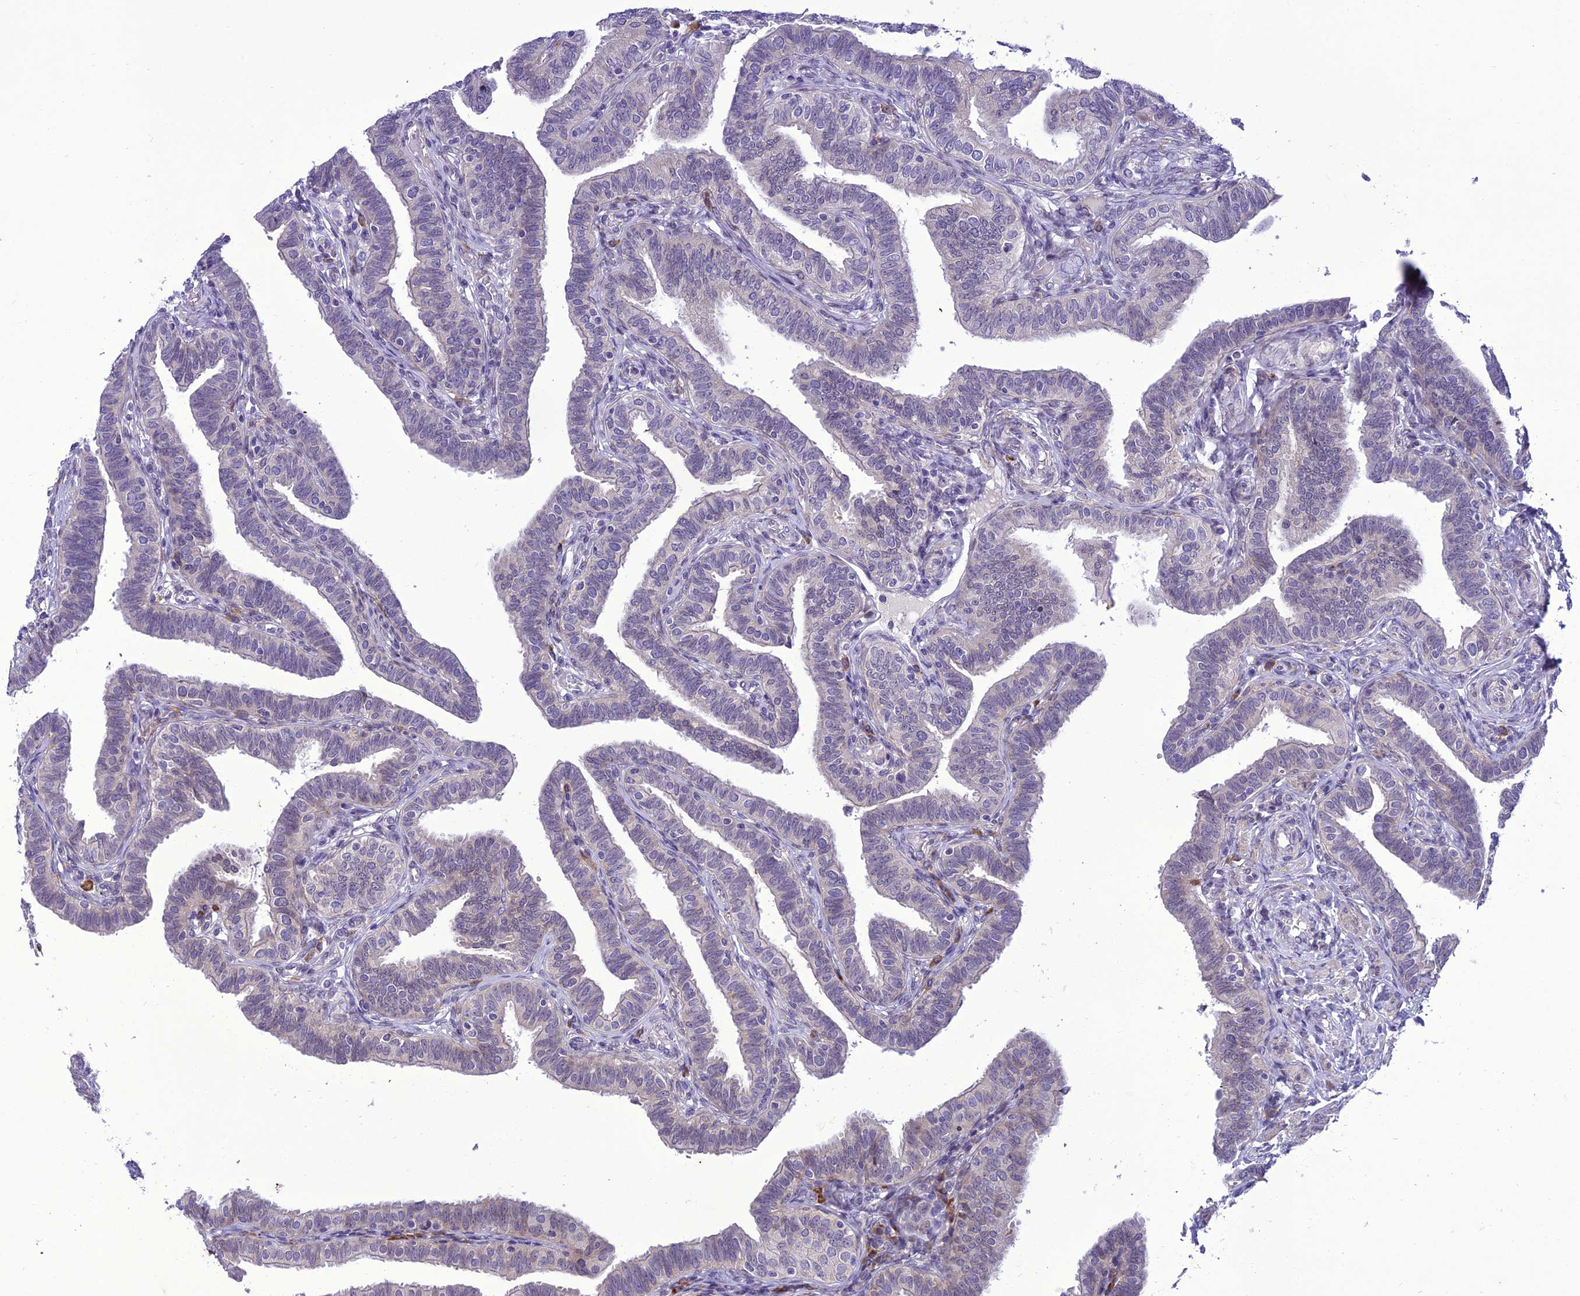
{"staining": {"intensity": "moderate", "quantity": "25%-75%", "location": "cytoplasmic/membranous"}, "tissue": "fallopian tube", "cell_type": "Glandular cells", "image_type": "normal", "snomed": [{"axis": "morphology", "description": "Normal tissue, NOS"}, {"axis": "topography", "description": "Fallopian tube"}], "caption": "An image of fallopian tube stained for a protein shows moderate cytoplasmic/membranous brown staining in glandular cells.", "gene": "NEURL2", "patient": {"sex": "female", "age": 39}}